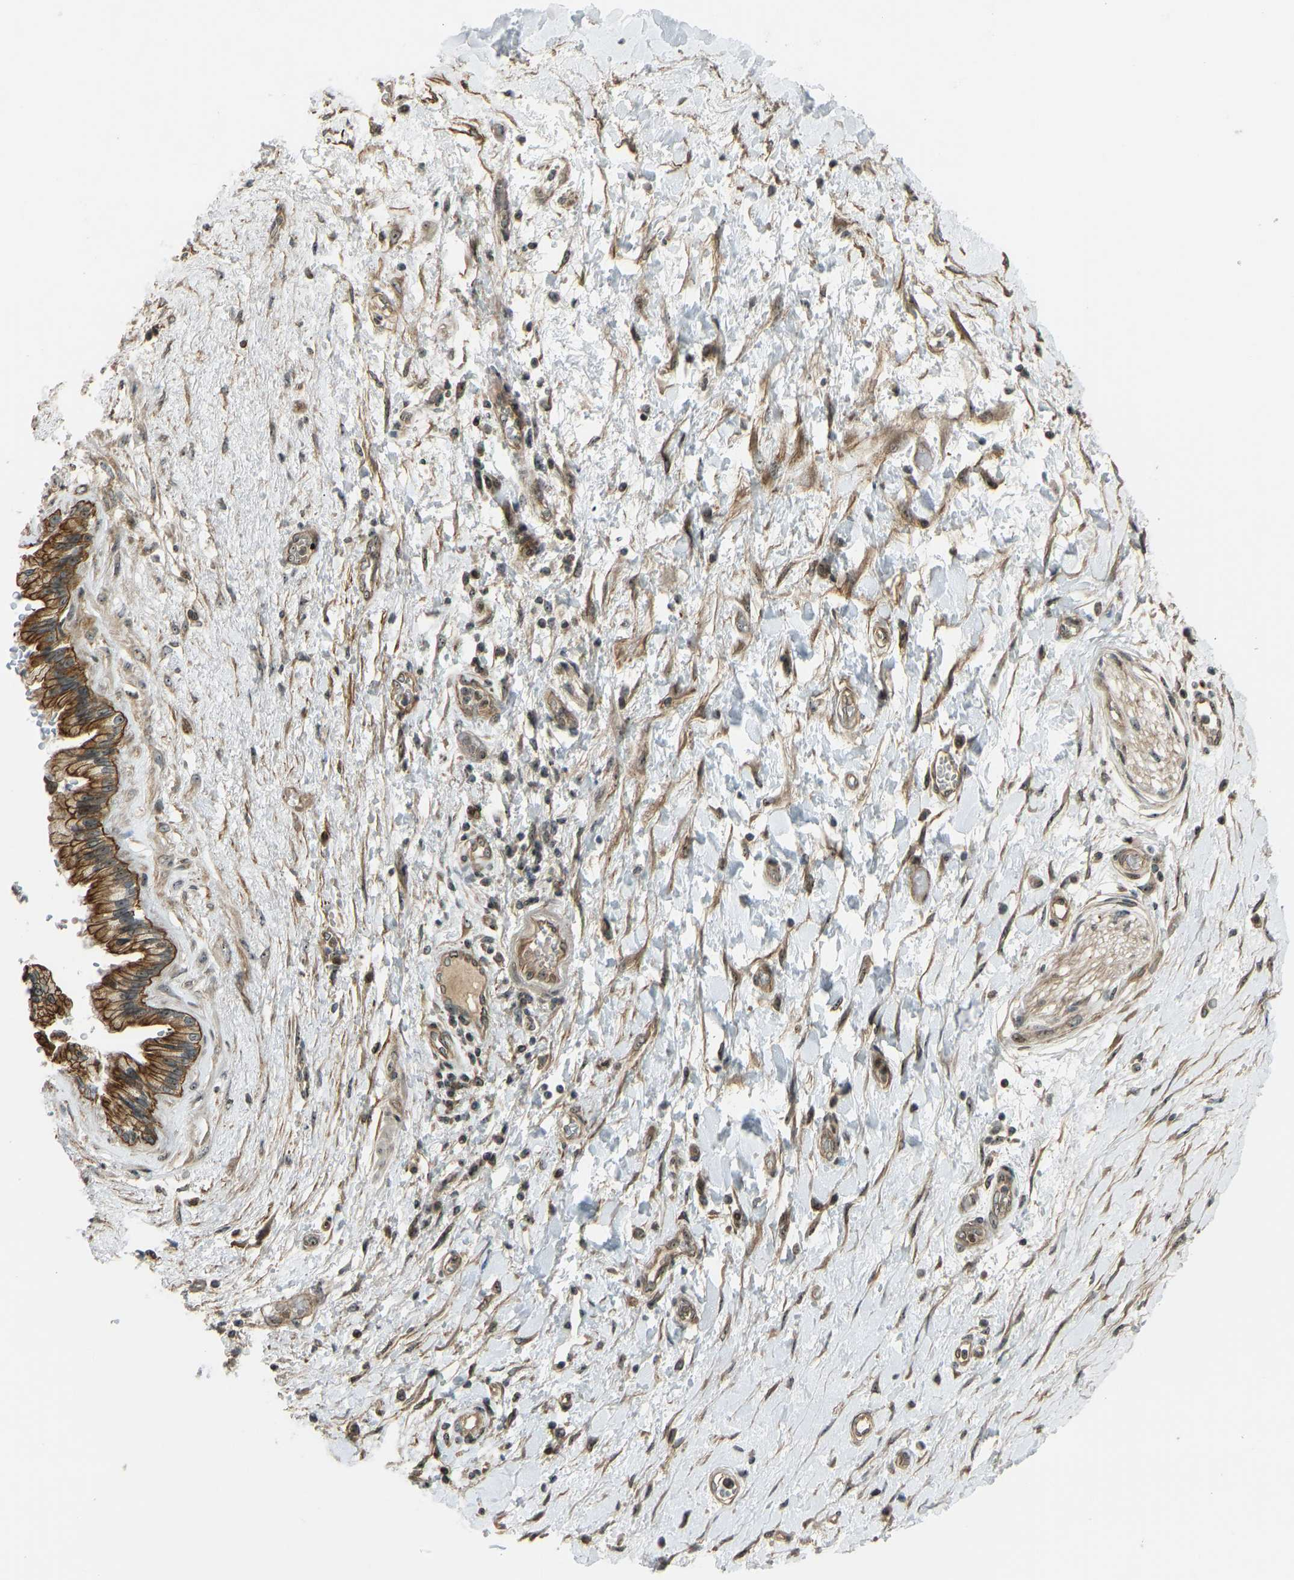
{"staining": {"intensity": "moderate", "quantity": ">75%", "location": "cytoplasmic/membranous"}, "tissue": "pancreatic cancer", "cell_type": "Tumor cells", "image_type": "cancer", "snomed": [{"axis": "morphology", "description": "Adenocarcinoma, NOS"}, {"axis": "topography", "description": "Pancreas"}], "caption": "IHC (DAB) staining of human adenocarcinoma (pancreatic) displays moderate cytoplasmic/membranous protein positivity in about >75% of tumor cells.", "gene": "SVOPL", "patient": {"sex": "female", "age": 60}}